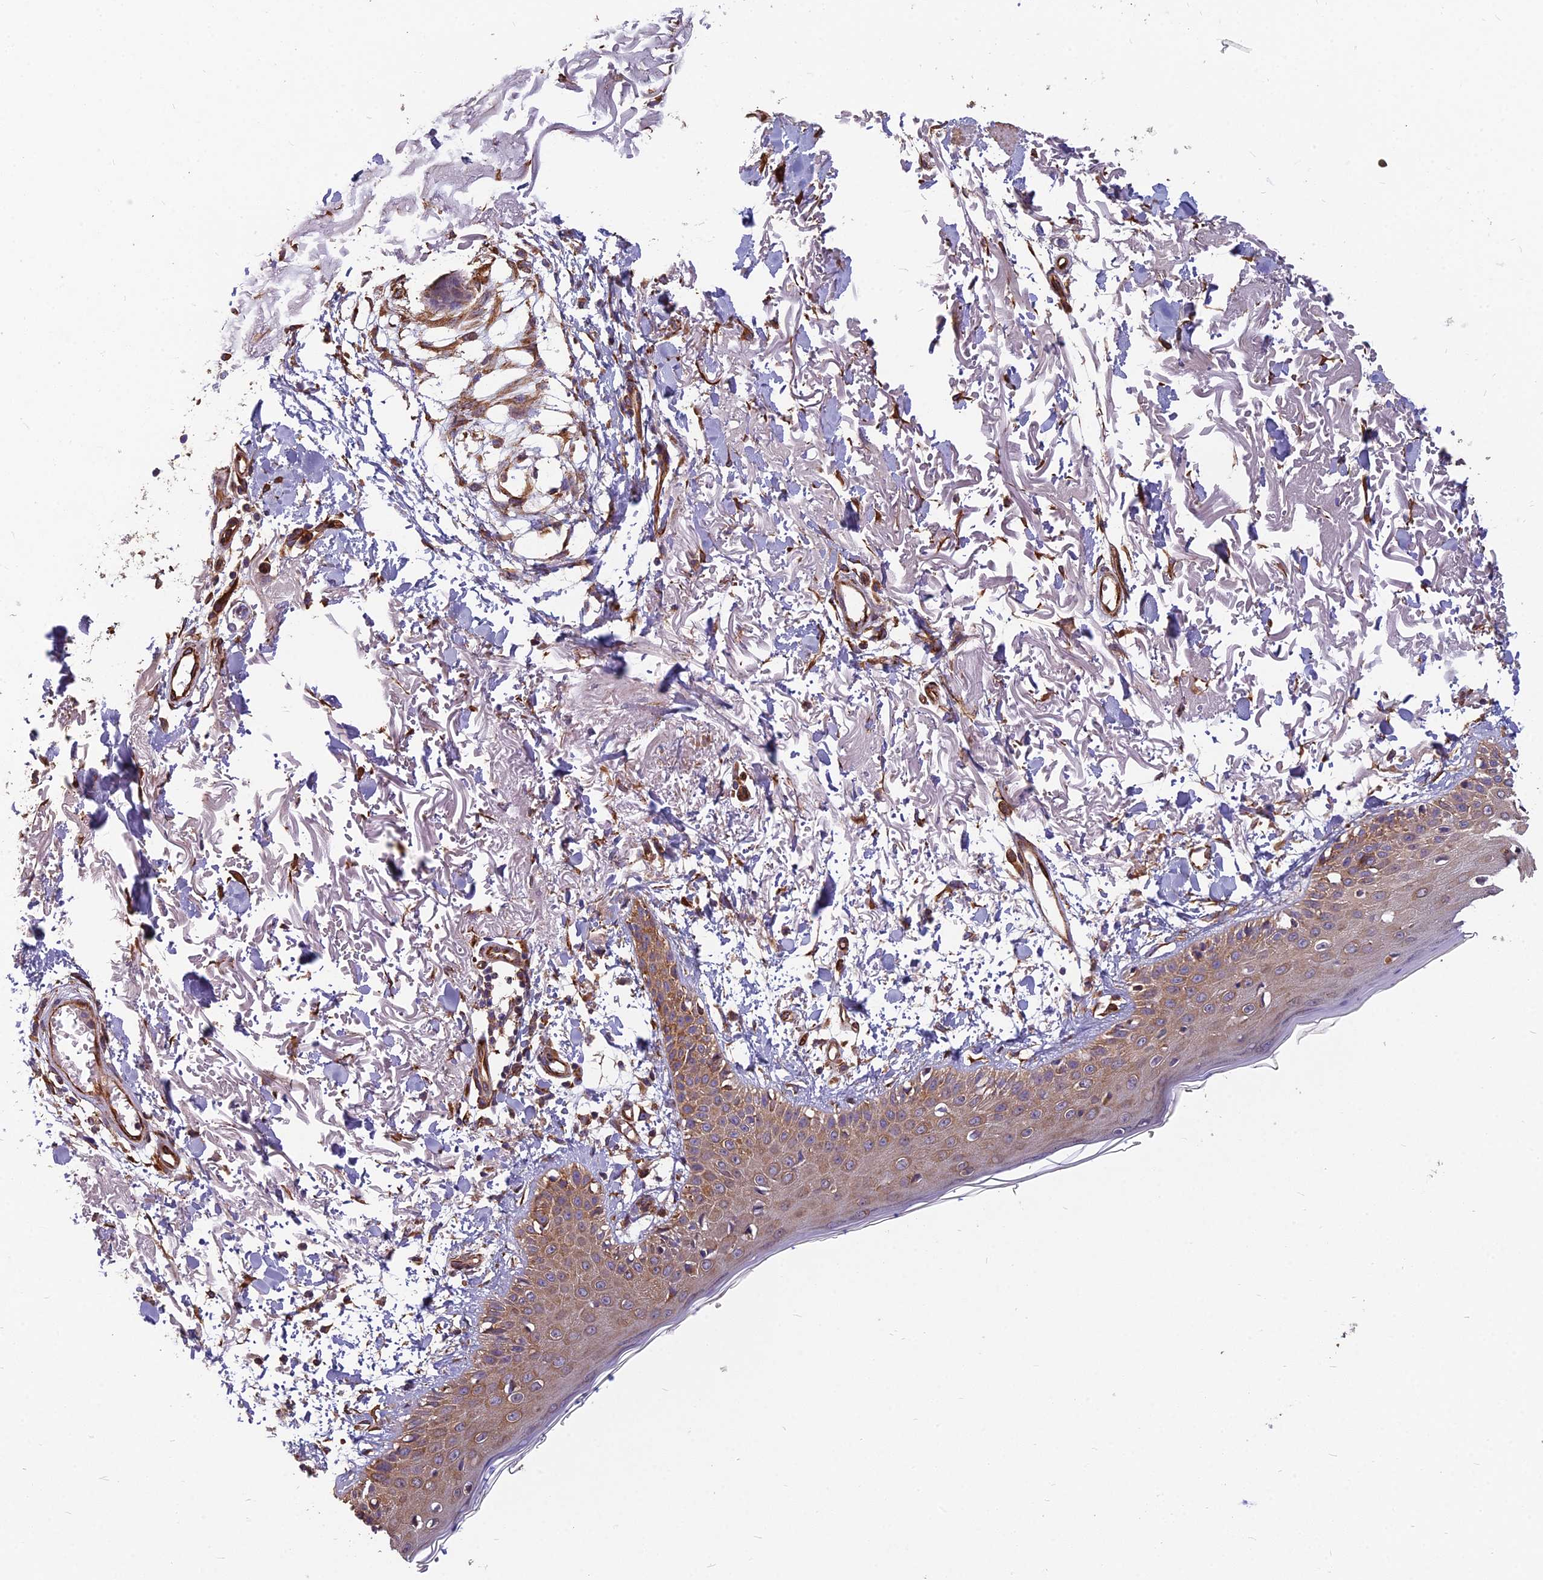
{"staining": {"intensity": "moderate", "quantity": "25%-75%", "location": "cytoplasmic/membranous"}, "tissue": "skin", "cell_type": "Fibroblasts", "image_type": "normal", "snomed": [{"axis": "morphology", "description": "Normal tissue, NOS"}, {"axis": "morphology", "description": "Squamous cell carcinoma, NOS"}, {"axis": "topography", "description": "Skin"}, {"axis": "topography", "description": "Peripheral nerve tissue"}], "caption": "Protein staining of benign skin shows moderate cytoplasmic/membranous positivity in approximately 25%-75% of fibroblasts.", "gene": "SPDL1", "patient": {"sex": "male", "age": 83}}